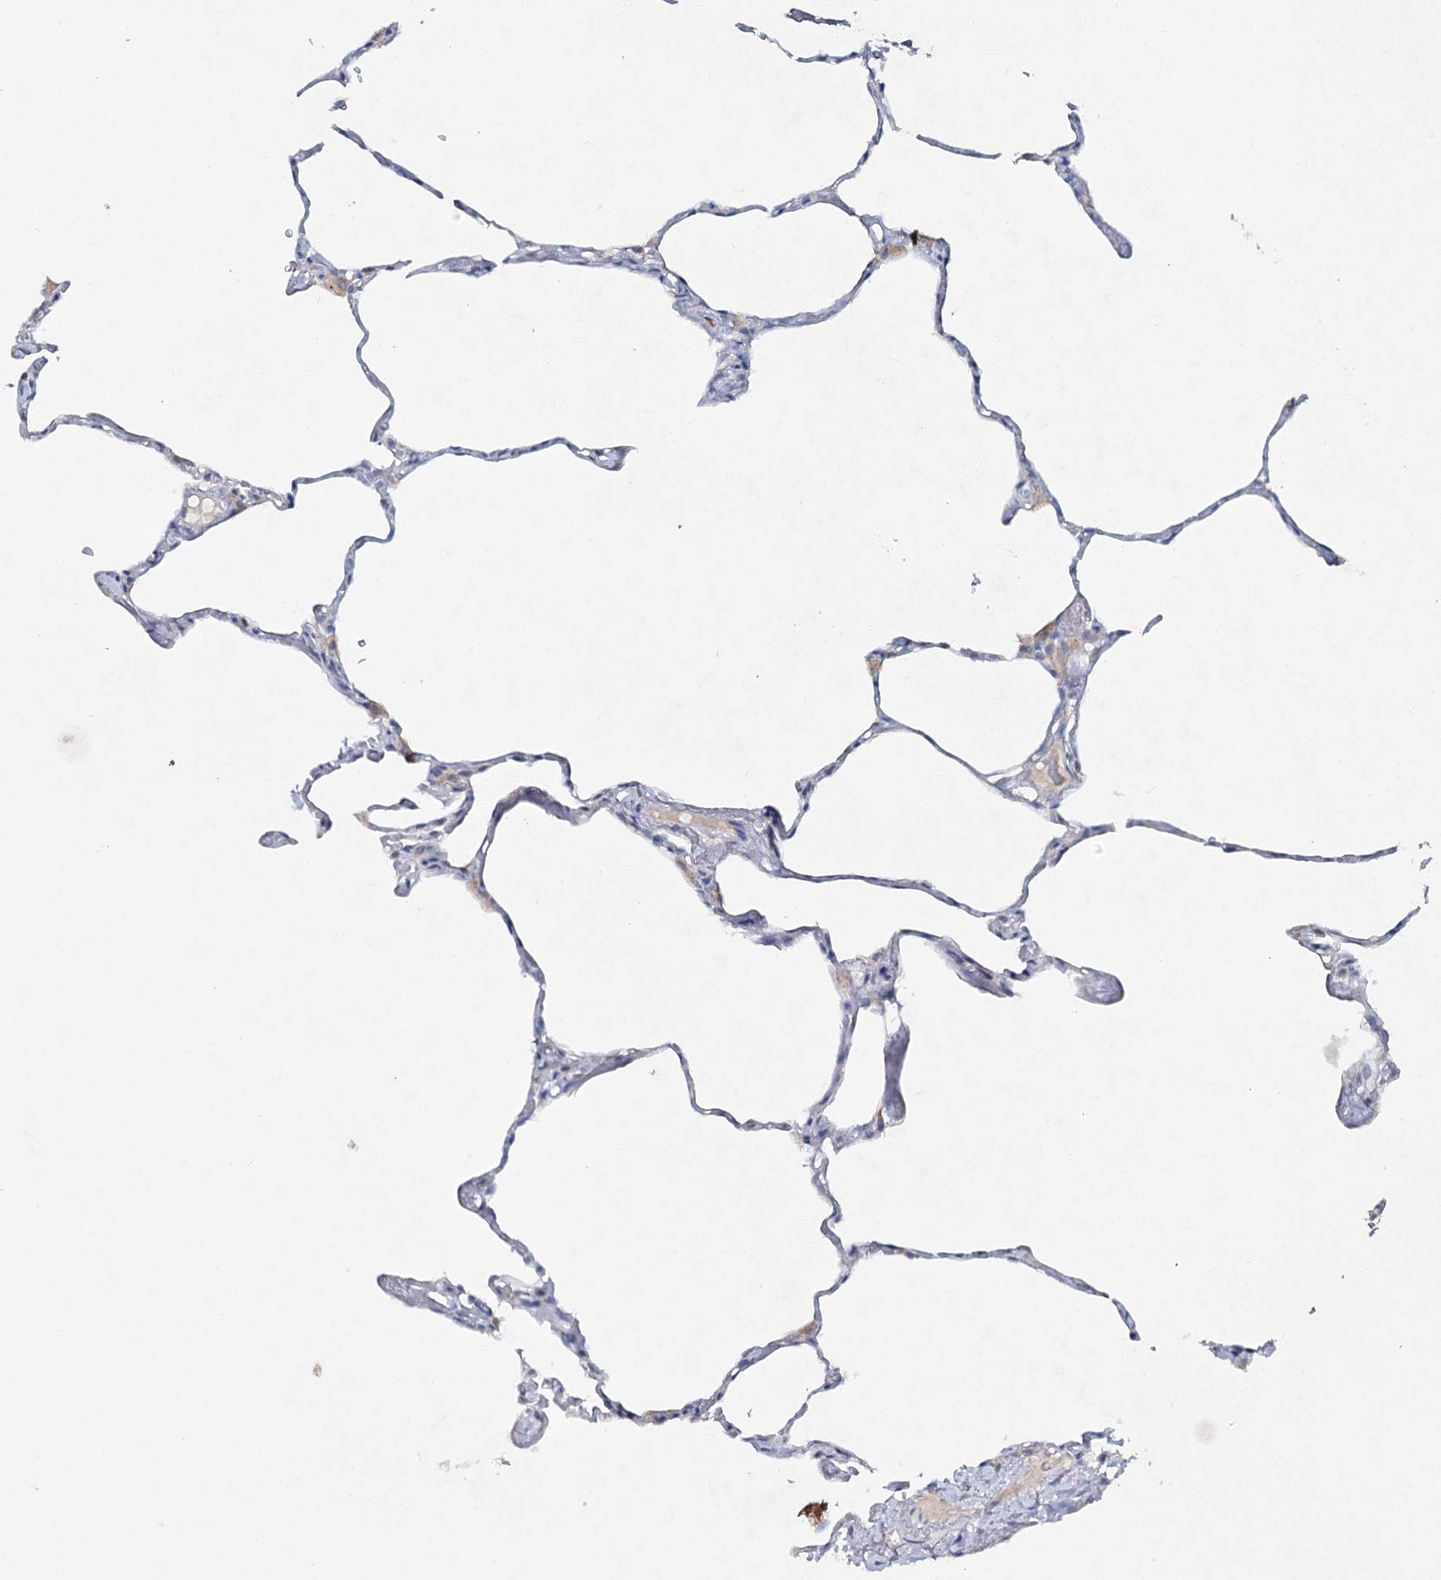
{"staining": {"intensity": "weak", "quantity": "<25%", "location": "cytoplasmic/membranous"}, "tissue": "lung", "cell_type": "Alveolar cells", "image_type": "normal", "snomed": [{"axis": "morphology", "description": "Normal tissue, NOS"}, {"axis": "topography", "description": "Lung"}], "caption": "High magnification brightfield microscopy of benign lung stained with DAB (3,3'-diaminobenzidine) (brown) and counterstained with hematoxylin (blue): alveolar cells show no significant staining.", "gene": "RFX6", "patient": {"sex": "male", "age": 65}}